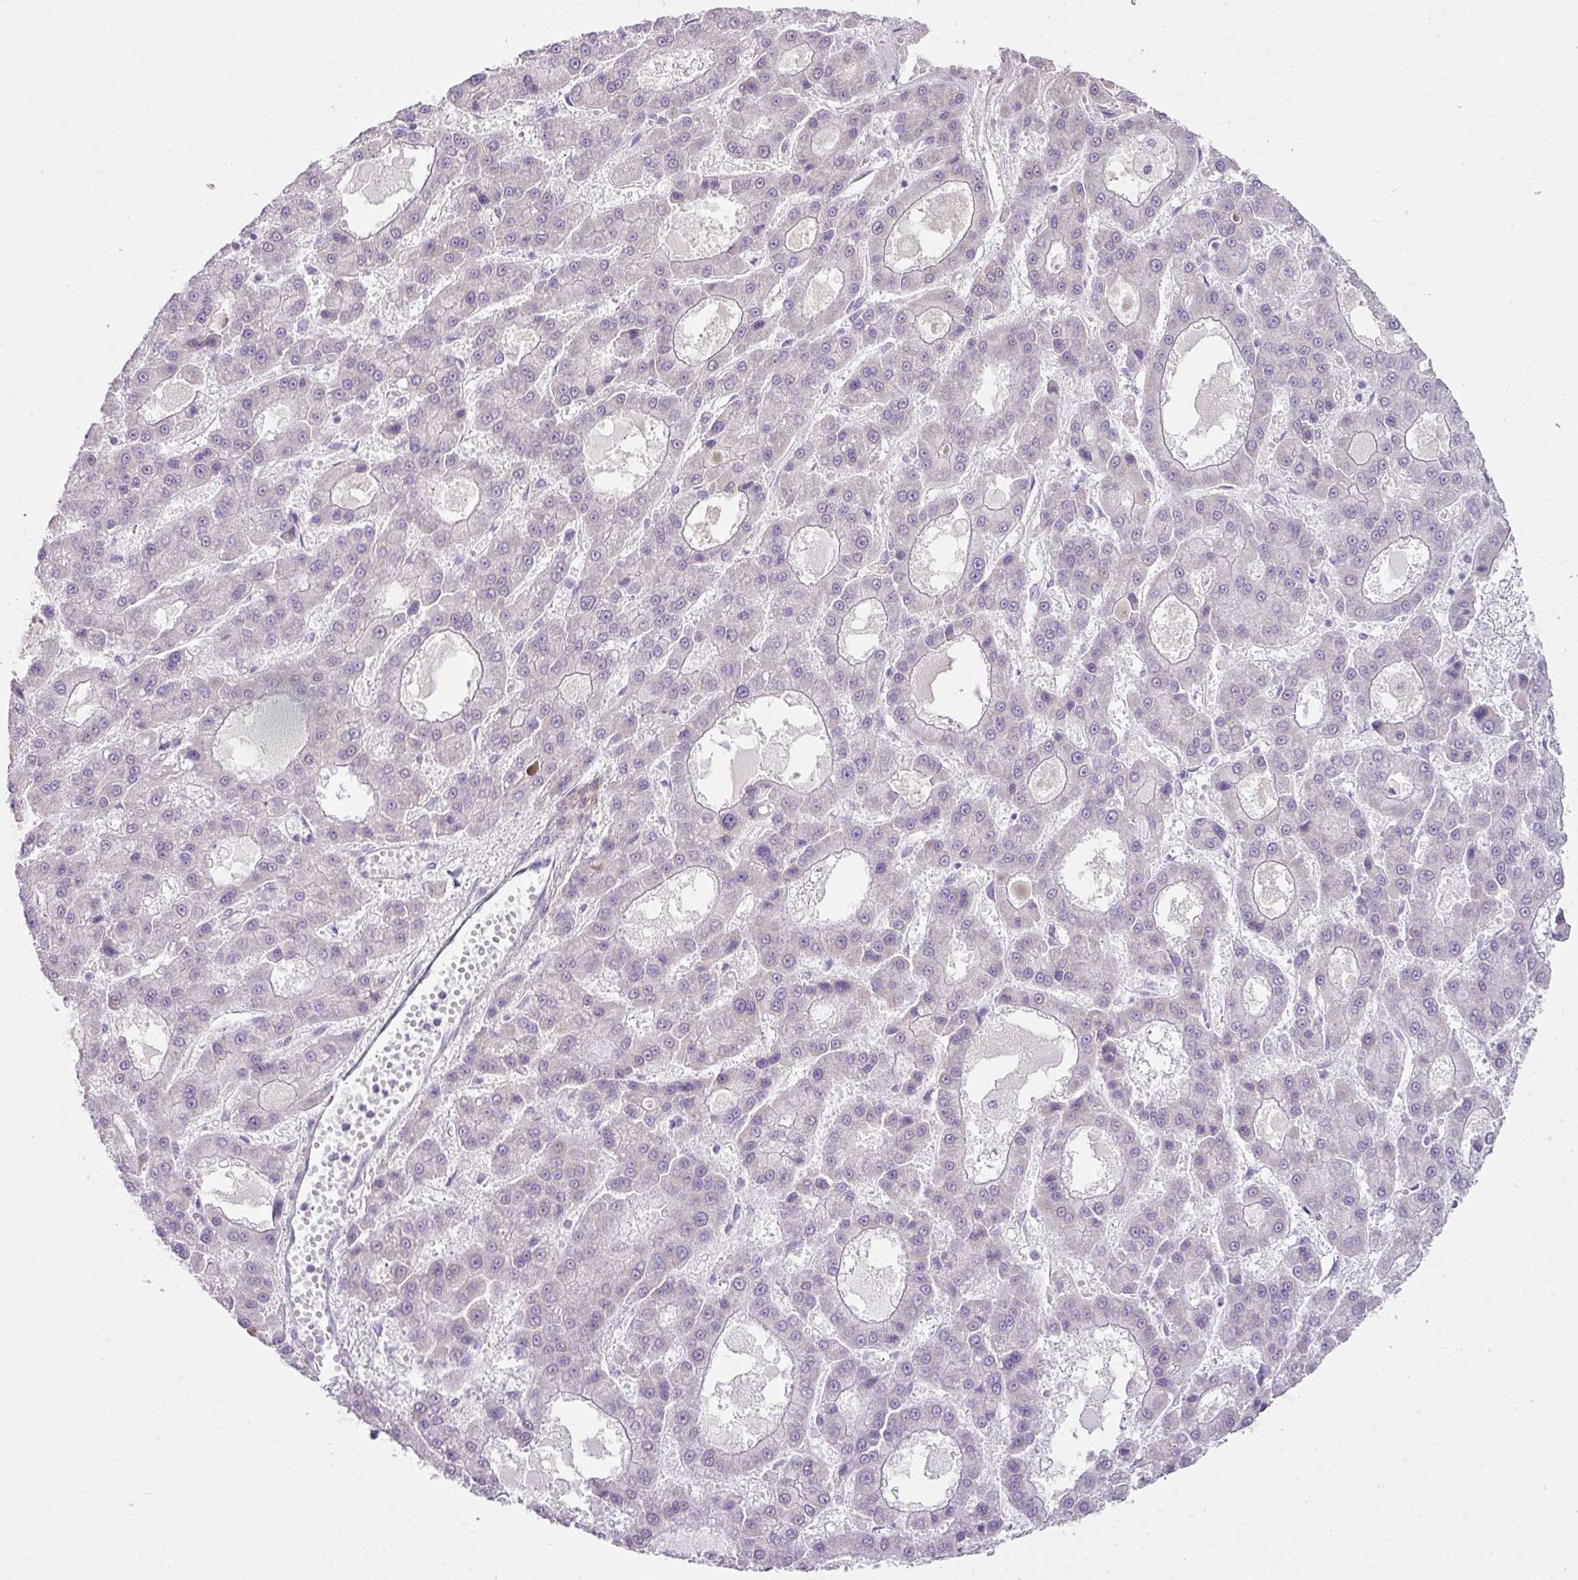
{"staining": {"intensity": "negative", "quantity": "none", "location": "none"}, "tissue": "liver cancer", "cell_type": "Tumor cells", "image_type": "cancer", "snomed": [{"axis": "morphology", "description": "Carcinoma, Hepatocellular, NOS"}, {"axis": "topography", "description": "Liver"}], "caption": "An image of human hepatocellular carcinoma (liver) is negative for staining in tumor cells.", "gene": "DIP2A", "patient": {"sex": "male", "age": 70}}